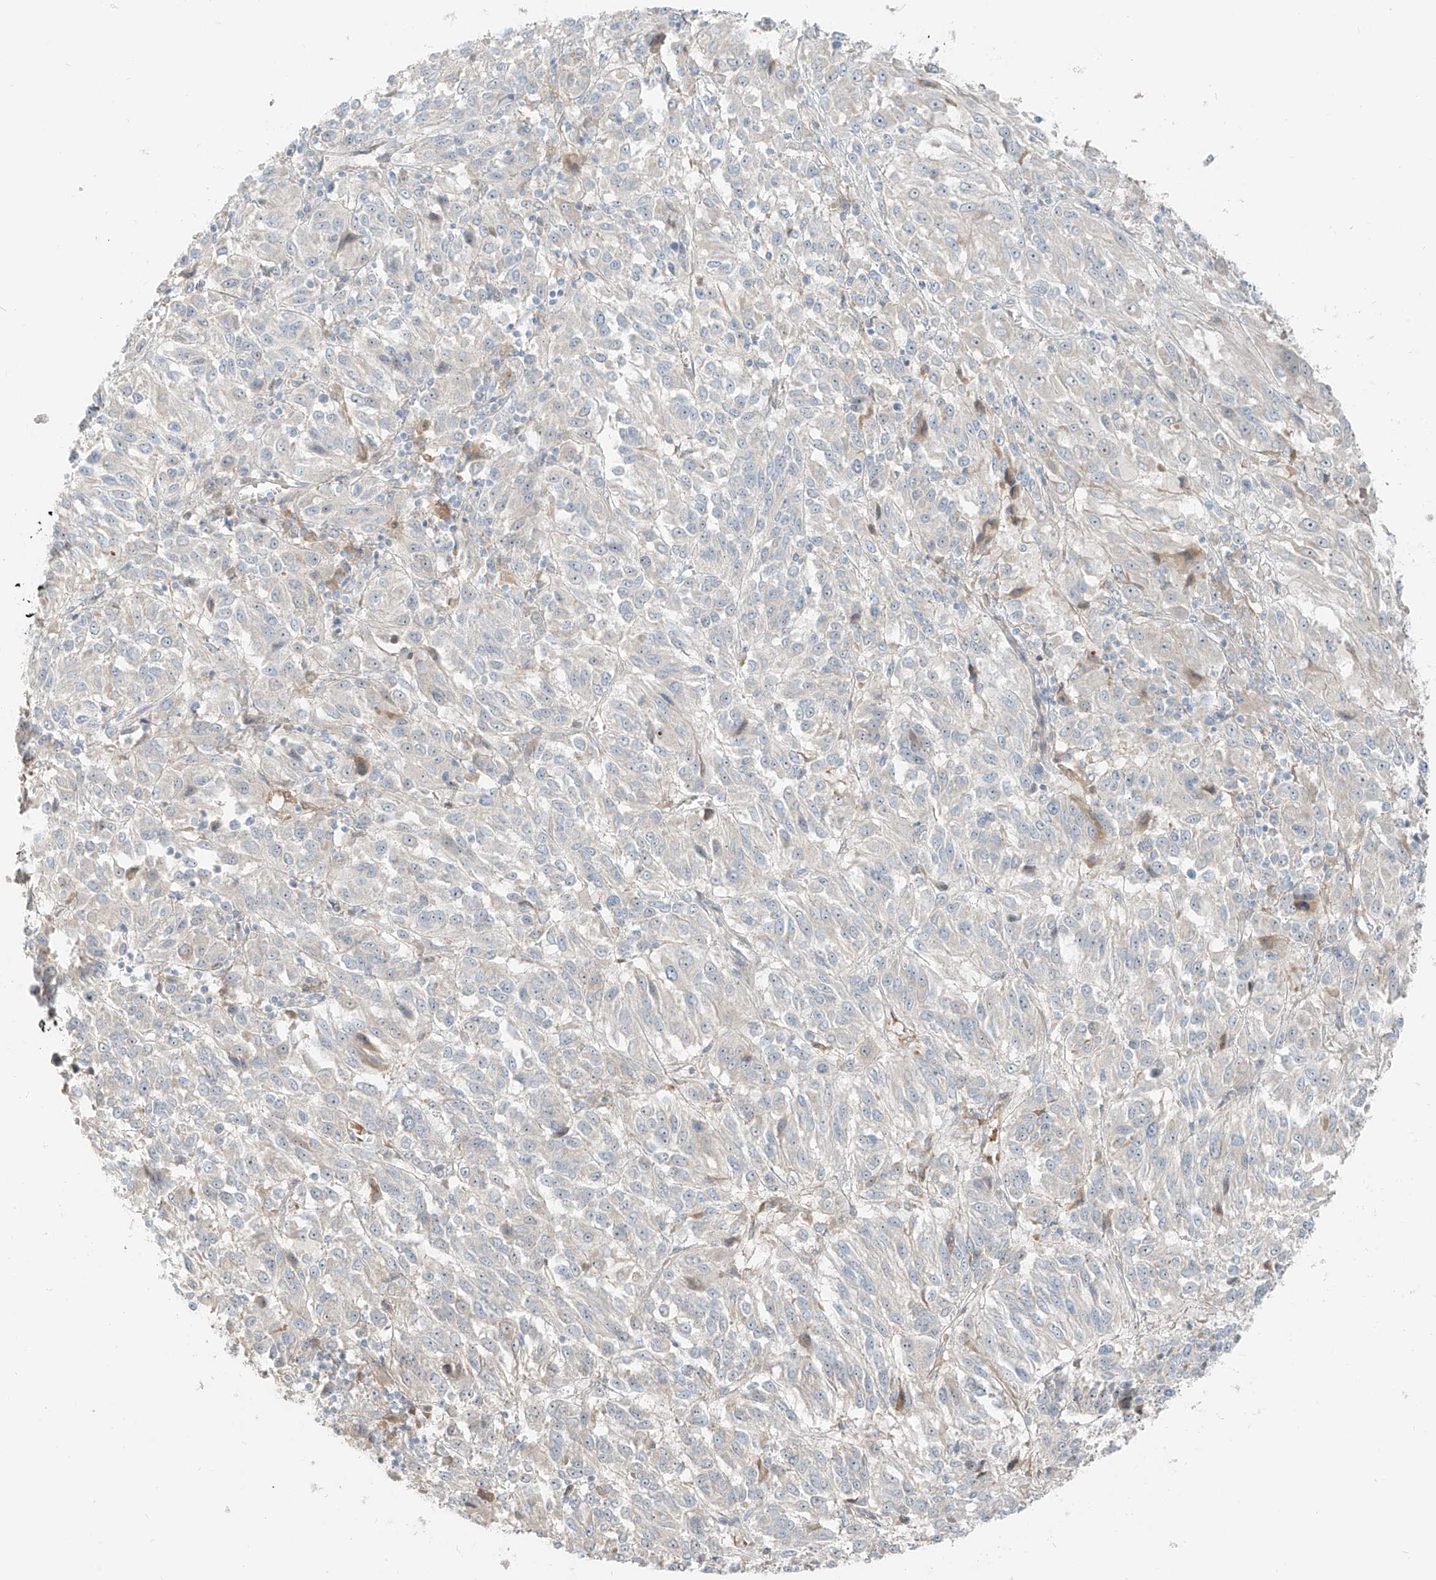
{"staining": {"intensity": "negative", "quantity": "none", "location": "none"}, "tissue": "melanoma", "cell_type": "Tumor cells", "image_type": "cancer", "snomed": [{"axis": "morphology", "description": "Malignant melanoma, Metastatic site"}, {"axis": "topography", "description": "Lung"}], "caption": "This photomicrograph is of malignant melanoma (metastatic site) stained with immunohistochemistry (IHC) to label a protein in brown with the nuclei are counter-stained blue. There is no staining in tumor cells.", "gene": "FSTL1", "patient": {"sex": "male", "age": 64}}